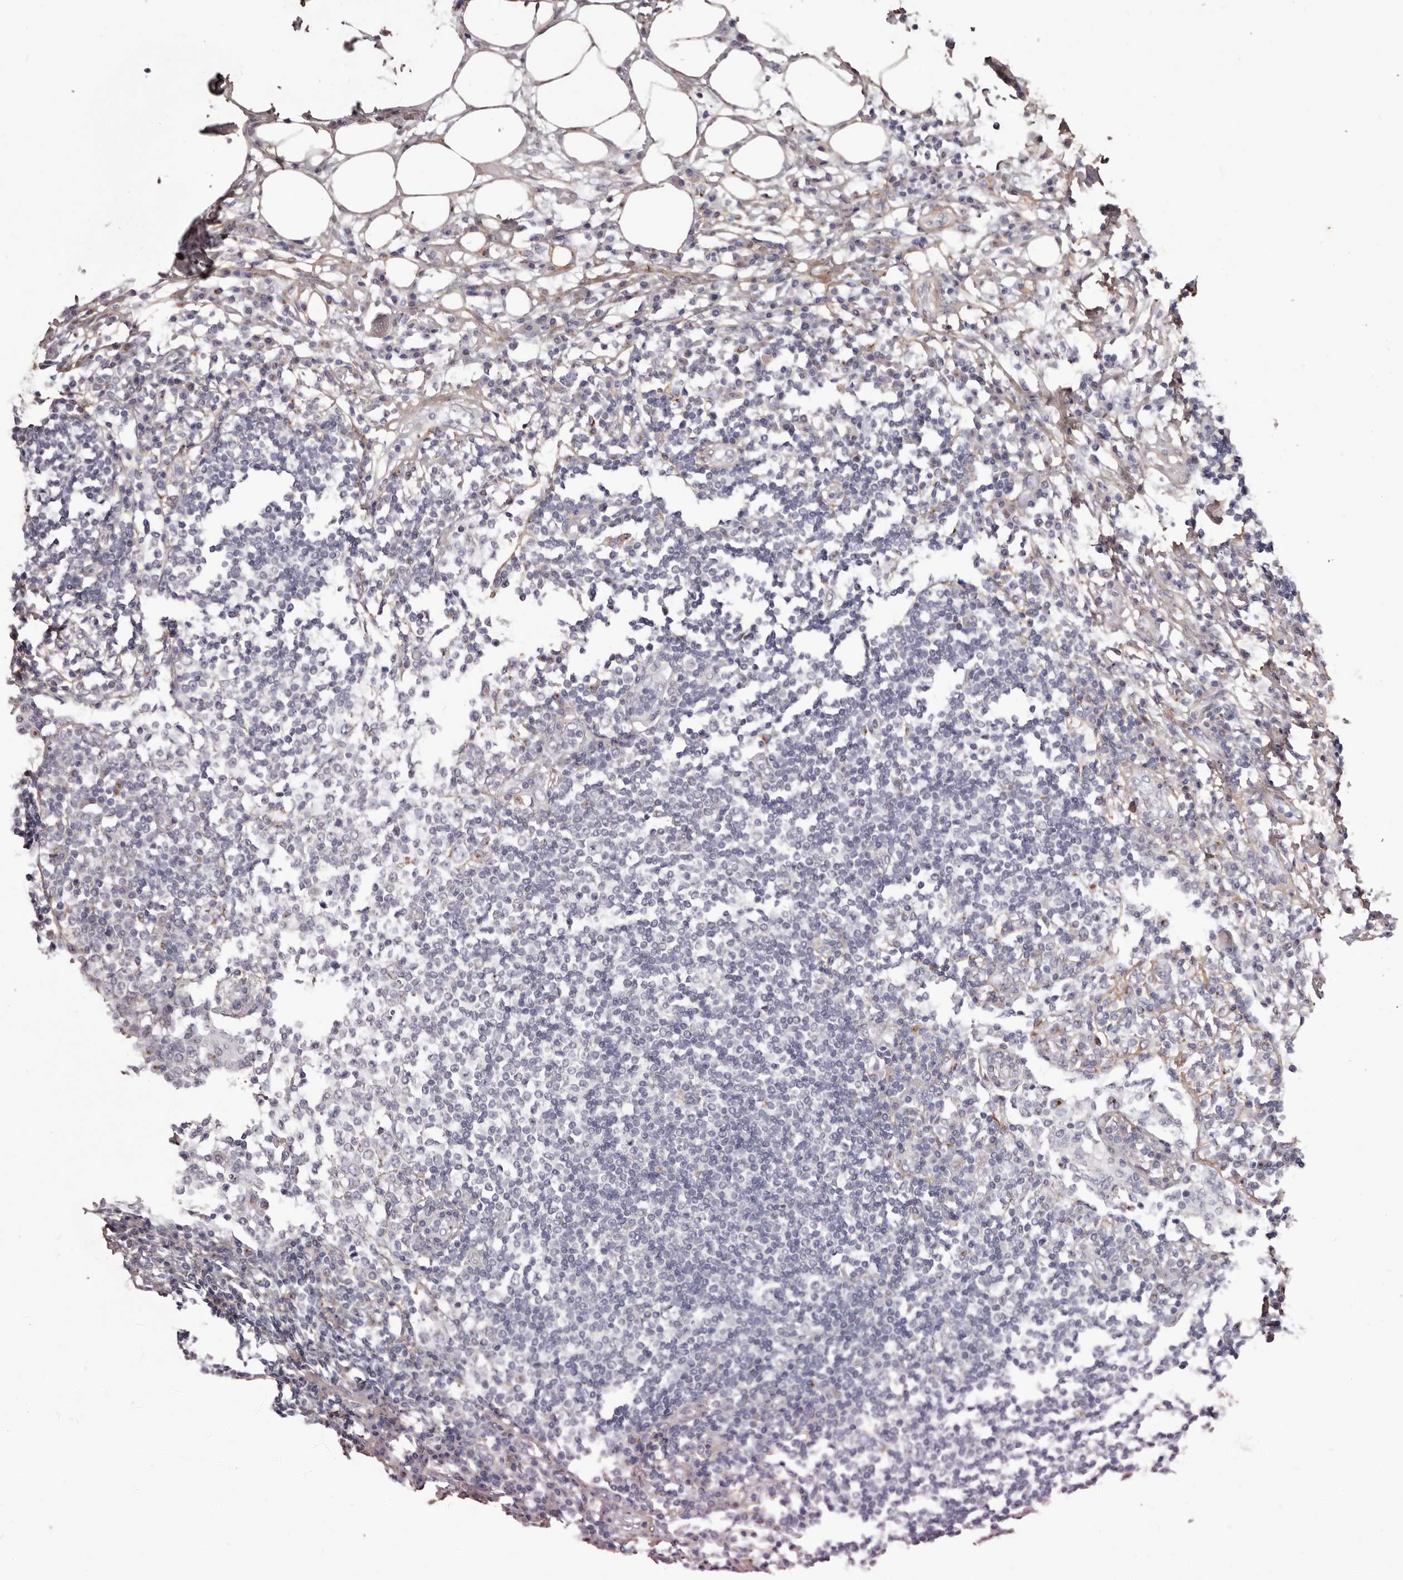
{"staining": {"intensity": "negative", "quantity": "none", "location": "none"}, "tissue": "lymph node", "cell_type": "Non-germinal center cells", "image_type": "normal", "snomed": [{"axis": "morphology", "description": "Normal tissue, NOS"}, {"axis": "topography", "description": "Lymph node"}], "caption": "High magnification brightfield microscopy of unremarkable lymph node stained with DAB (brown) and counterstained with hematoxylin (blue): non-germinal center cells show no significant positivity.", "gene": "COL6A1", "patient": {"sex": "female", "age": 53}}